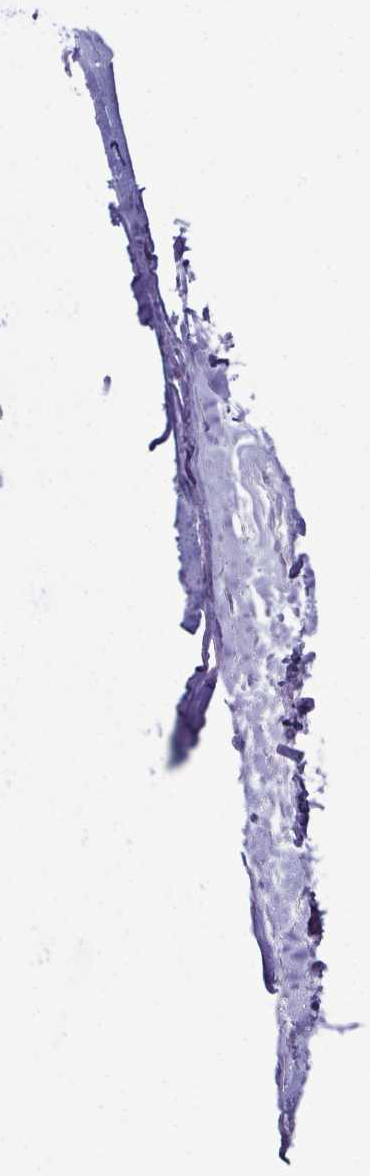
{"staining": {"intensity": "negative", "quantity": "none", "location": "none"}, "tissue": "adipose tissue", "cell_type": "Adipocytes", "image_type": "normal", "snomed": [{"axis": "morphology", "description": "Normal tissue, NOS"}, {"axis": "morphology", "description": "Squamous cell carcinoma, NOS"}, {"axis": "topography", "description": "Cartilage tissue"}, {"axis": "topography", "description": "Bronchus"}, {"axis": "topography", "description": "Lung"}], "caption": "DAB immunohistochemical staining of unremarkable human adipose tissue displays no significant staining in adipocytes.", "gene": "ENKUR", "patient": {"sex": "male", "age": 66}}